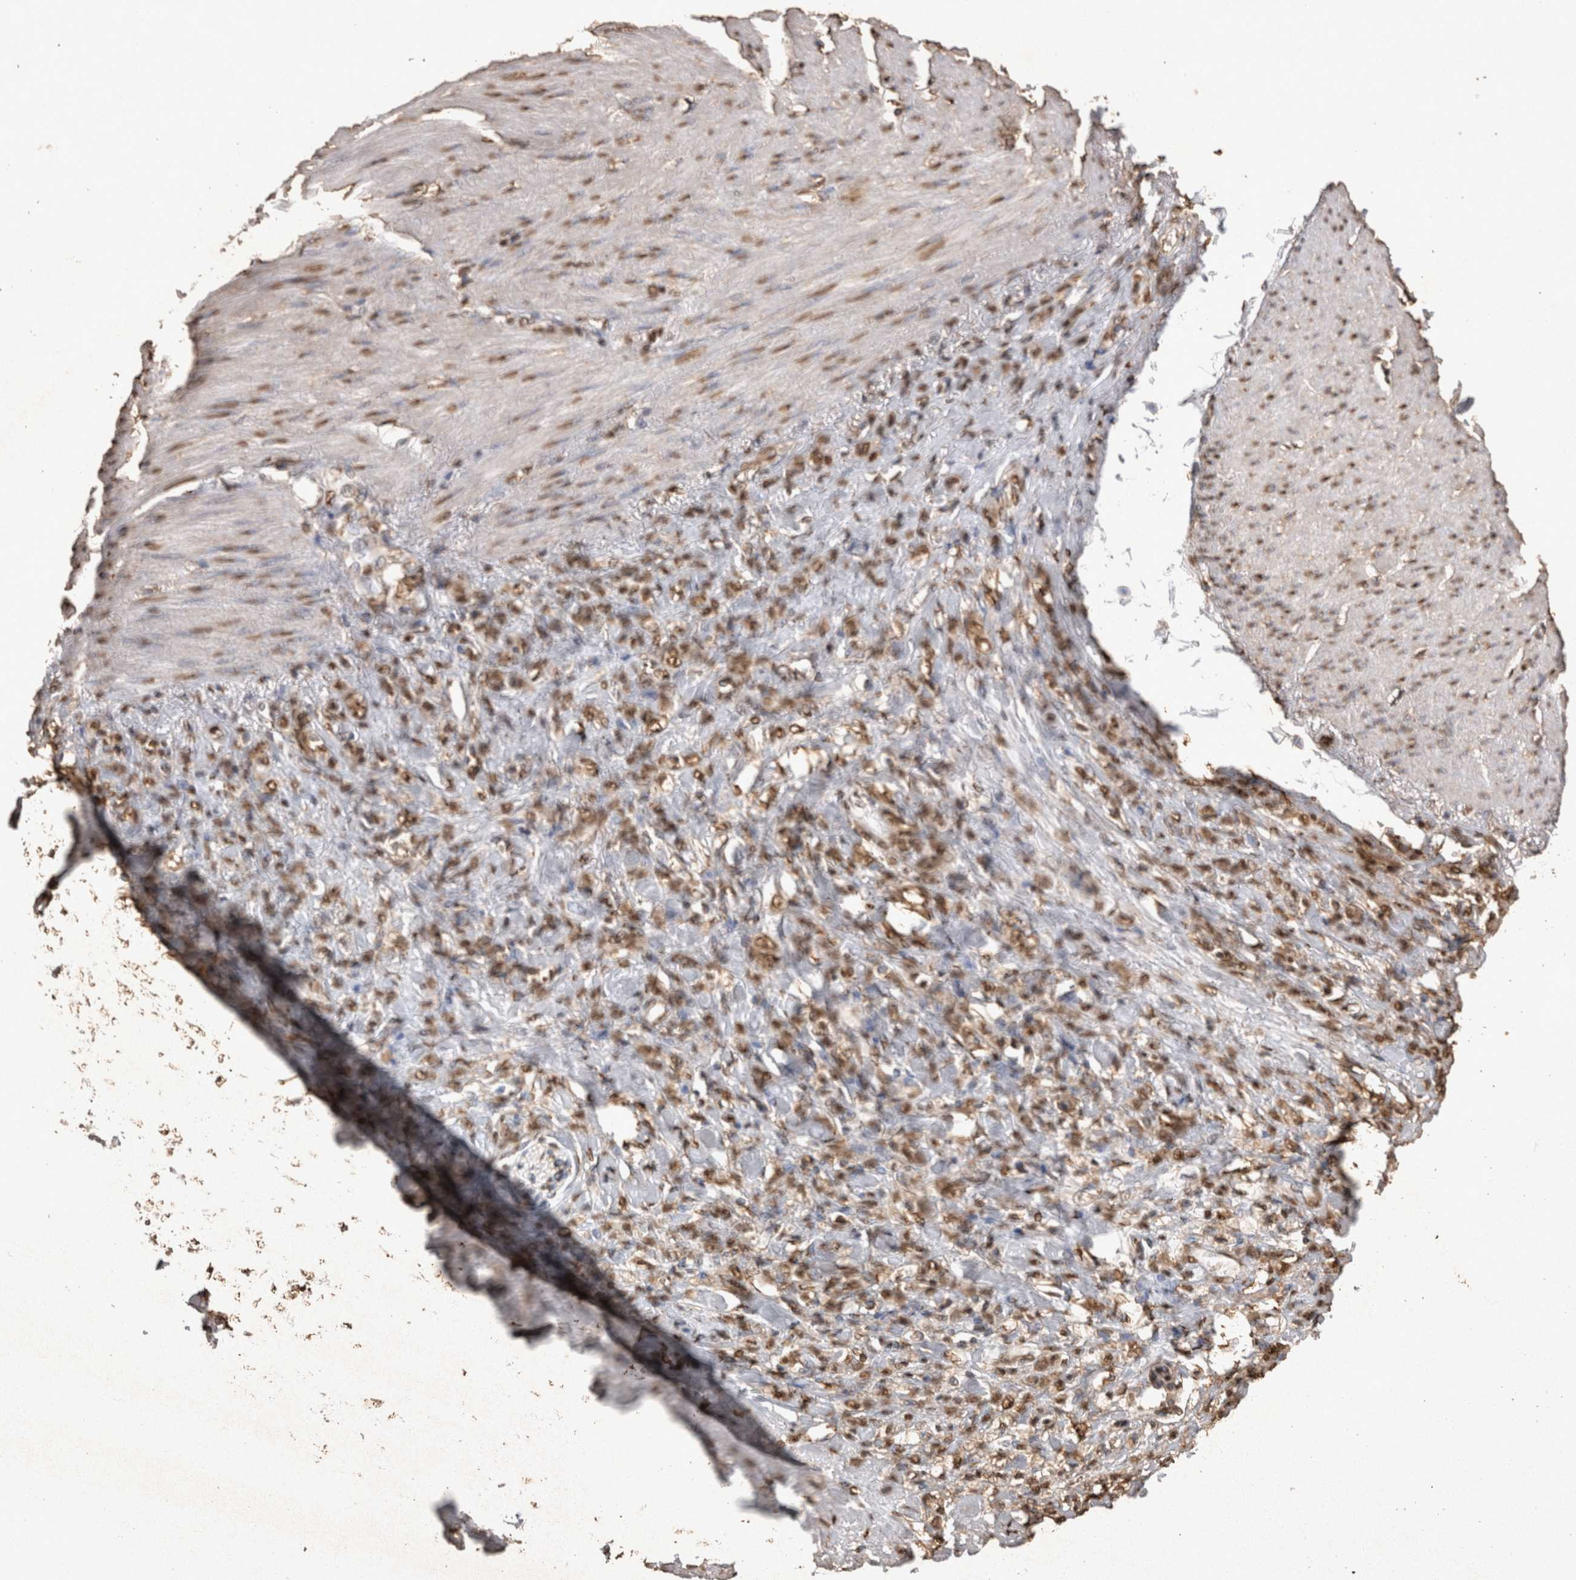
{"staining": {"intensity": "moderate", "quantity": ">75%", "location": "nuclear"}, "tissue": "stomach cancer", "cell_type": "Tumor cells", "image_type": "cancer", "snomed": [{"axis": "morphology", "description": "Adenocarcinoma, NOS"}, {"axis": "topography", "description": "Stomach"}], "caption": "Immunohistochemical staining of human adenocarcinoma (stomach) shows moderate nuclear protein staining in about >75% of tumor cells.", "gene": "OAS2", "patient": {"sex": "male", "age": 82}}